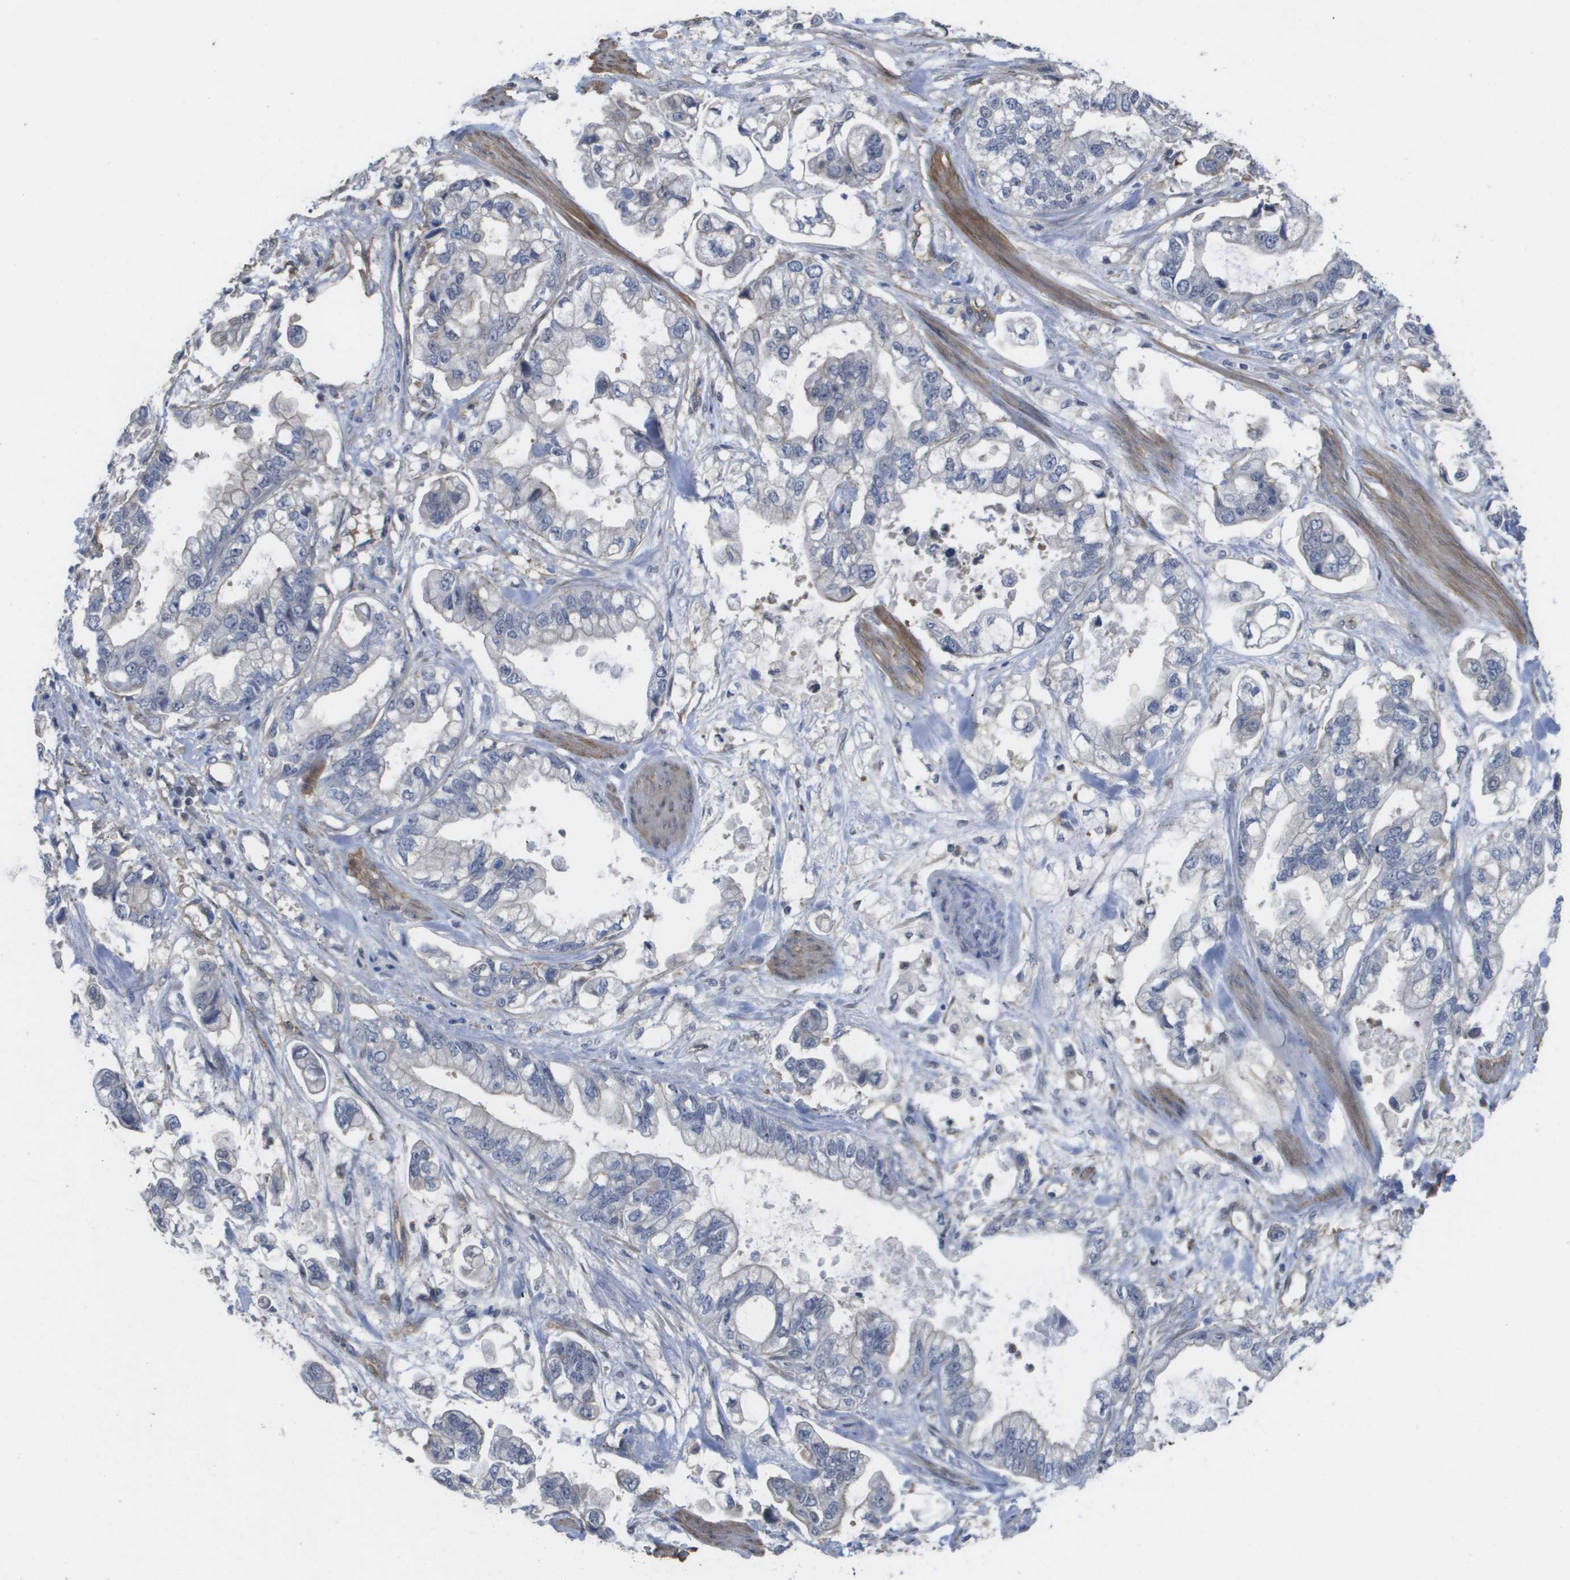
{"staining": {"intensity": "negative", "quantity": "none", "location": "none"}, "tissue": "stomach cancer", "cell_type": "Tumor cells", "image_type": "cancer", "snomed": [{"axis": "morphology", "description": "Normal tissue, NOS"}, {"axis": "morphology", "description": "Adenocarcinoma, NOS"}, {"axis": "topography", "description": "Stomach"}], "caption": "High power microscopy micrograph of an immunohistochemistry image of adenocarcinoma (stomach), revealing no significant staining in tumor cells.", "gene": "RNF112", "patient": {"sex": "male", "age": 62}}